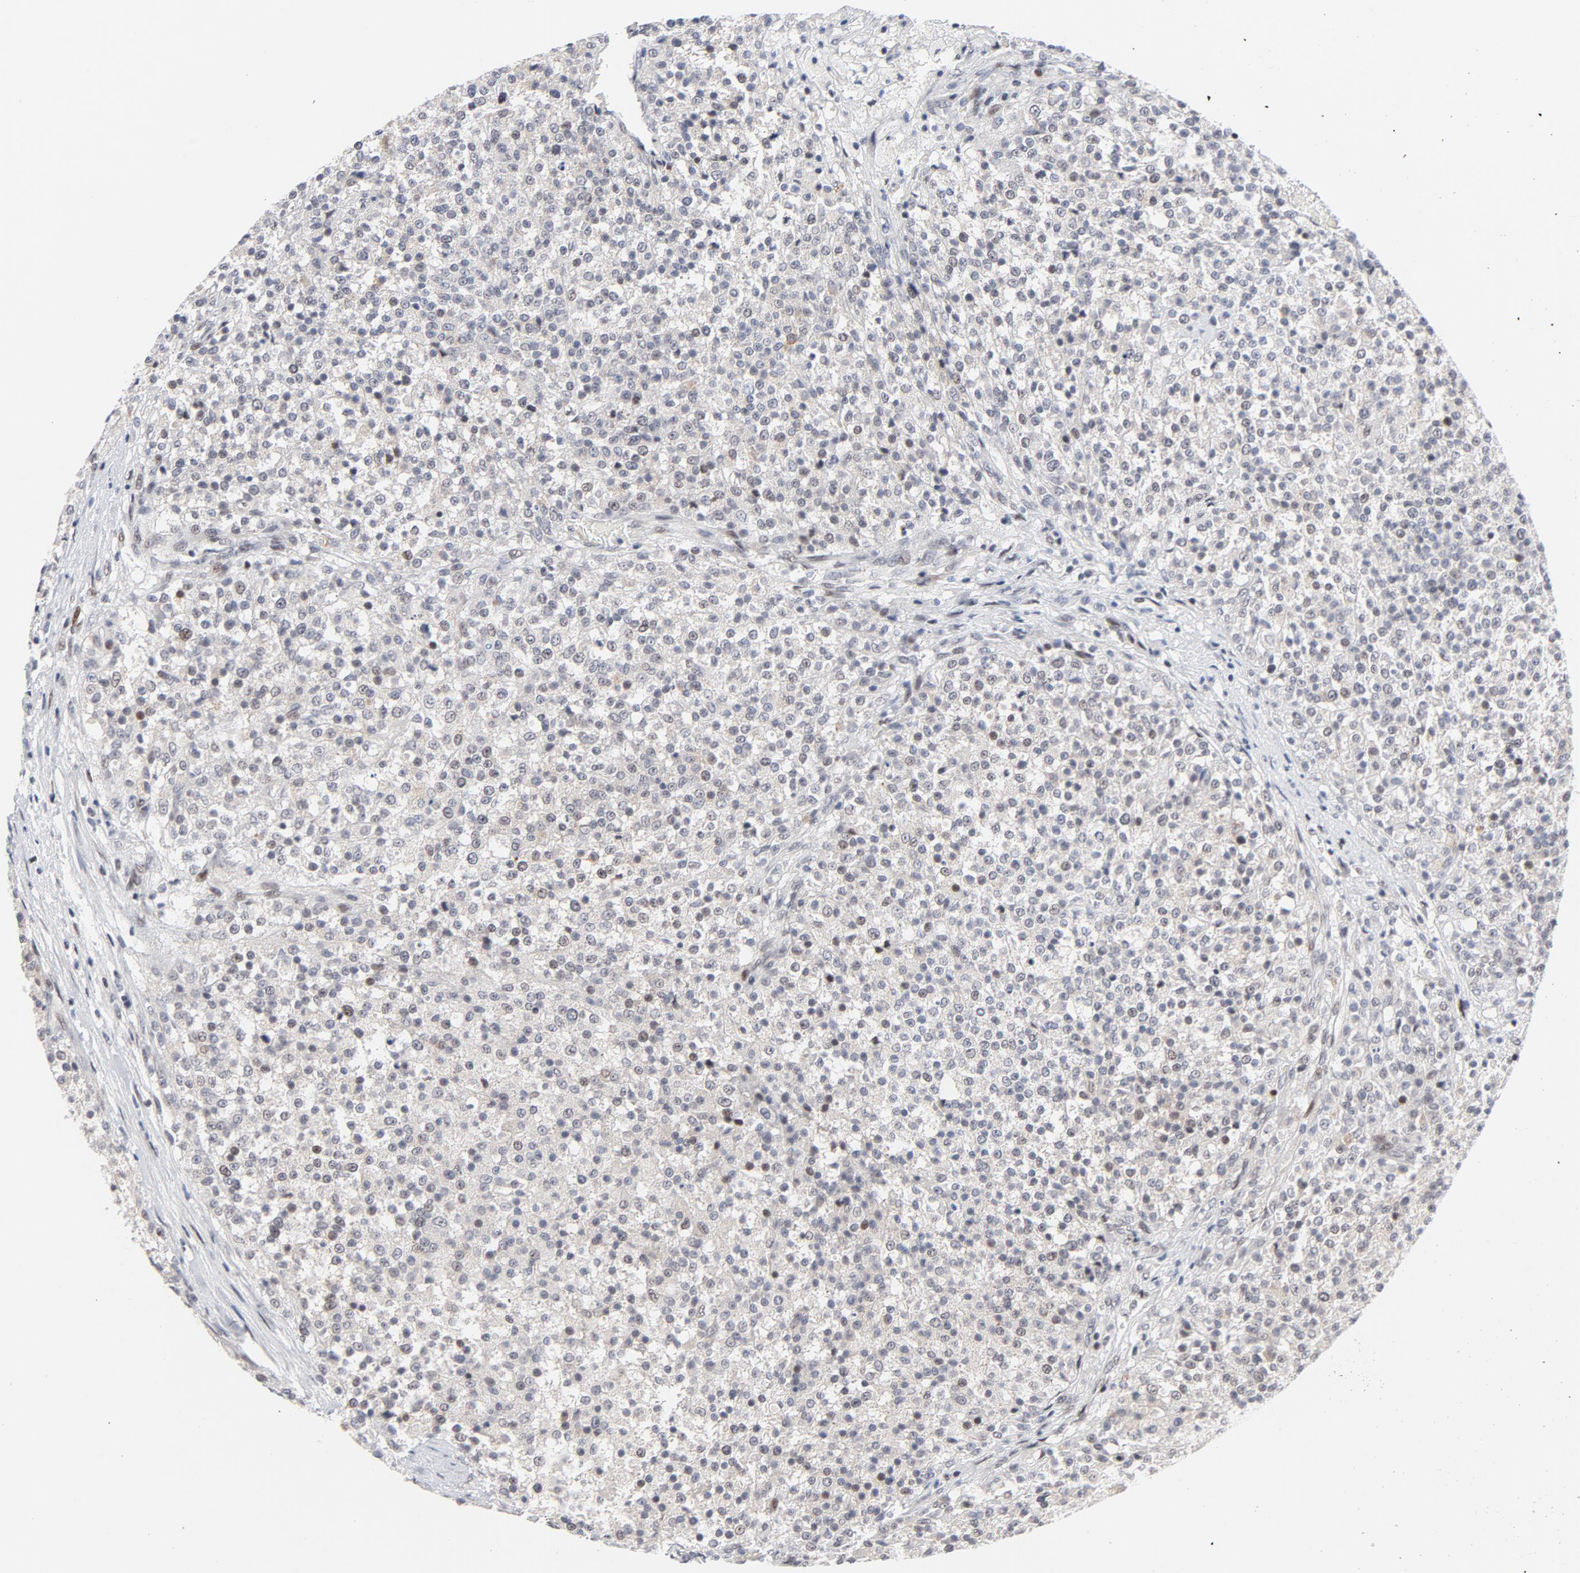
{"staining": {"intensity": "weak", "quantity": "<25%", "location": "nuclear"}, "tissue": "testis cancer", "cell_type": "Tumor cells", "image_type": "cancer", "snomed": [{"axis": "morphology", "description": "Seminoma, NOS"}, {"axis": "topography", "description": "Testis"}], "caption": "Tumor cells show no significant protein expression in seminoma (testis).", "gene": "NFIC", "patient": {"sex": "male", "age": 59}}